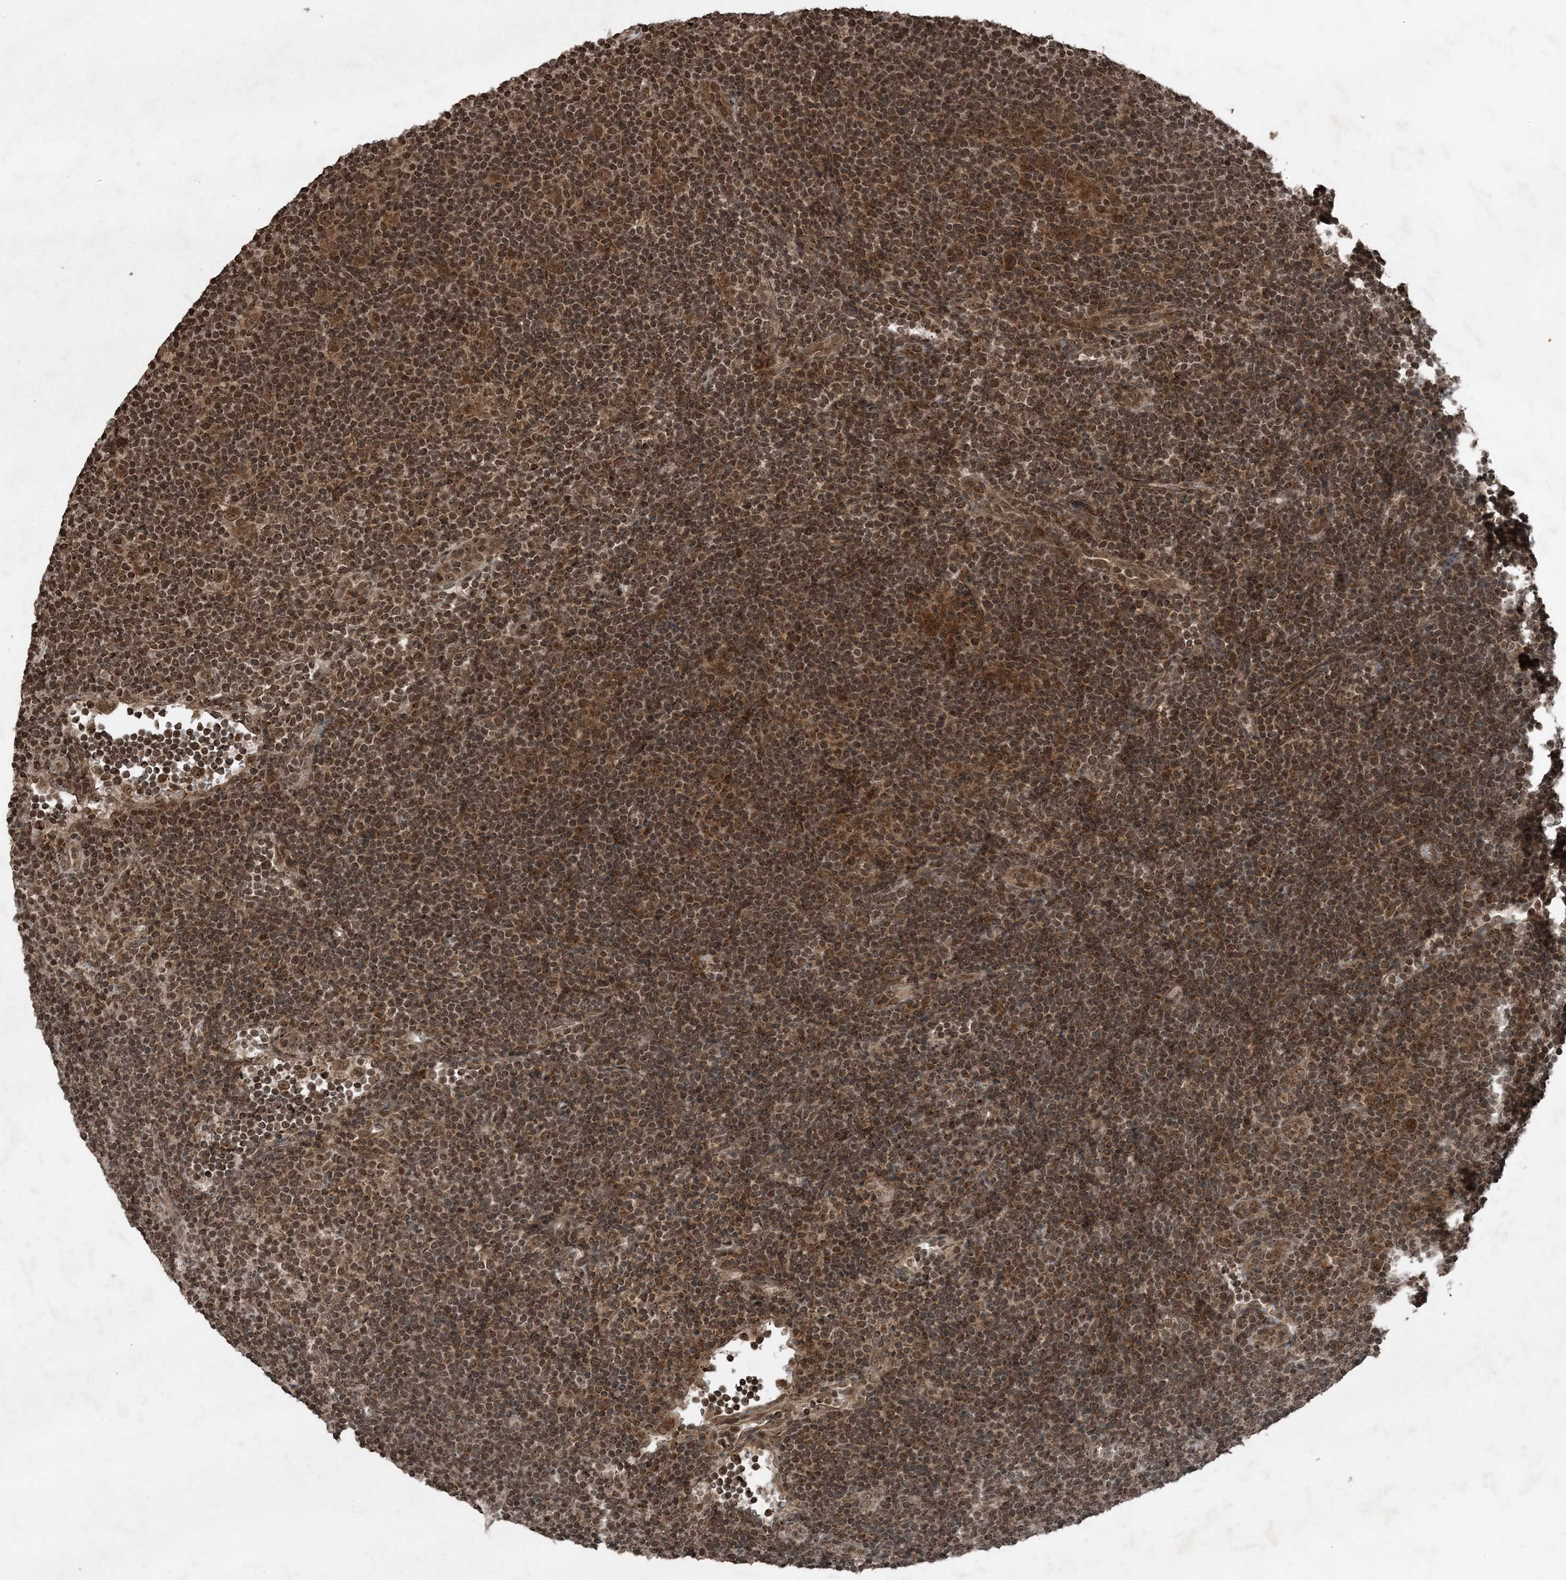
{"staining": {"intensity": "moderate", "quantity": ">75%", "location": "cytoplasmic/membranous,nuclear"}, "tissue": "lymphoma", "cell_type": "Tumor cells", "image_type": "cancer", "snomed": [{"axis": "morphology", "description": "Hodgkin's disease, NOS"}, {"axis": "topography", "description": "Lymph node"}], "caption": "Tumor cells demonstrate medium levels of moderate cytoplasmic/membranous and nuclear expression in about >75% of cells in human Hodgkin's disease. The protein of interest is stained brown, and the nuclei are stained in blue (DAB (3,3'-diaminobenzidine) IHC with brightfield microscopy, high magnification).", "gene": "ZFAND2B", "patient": {"sex": "female", "age": 57}}